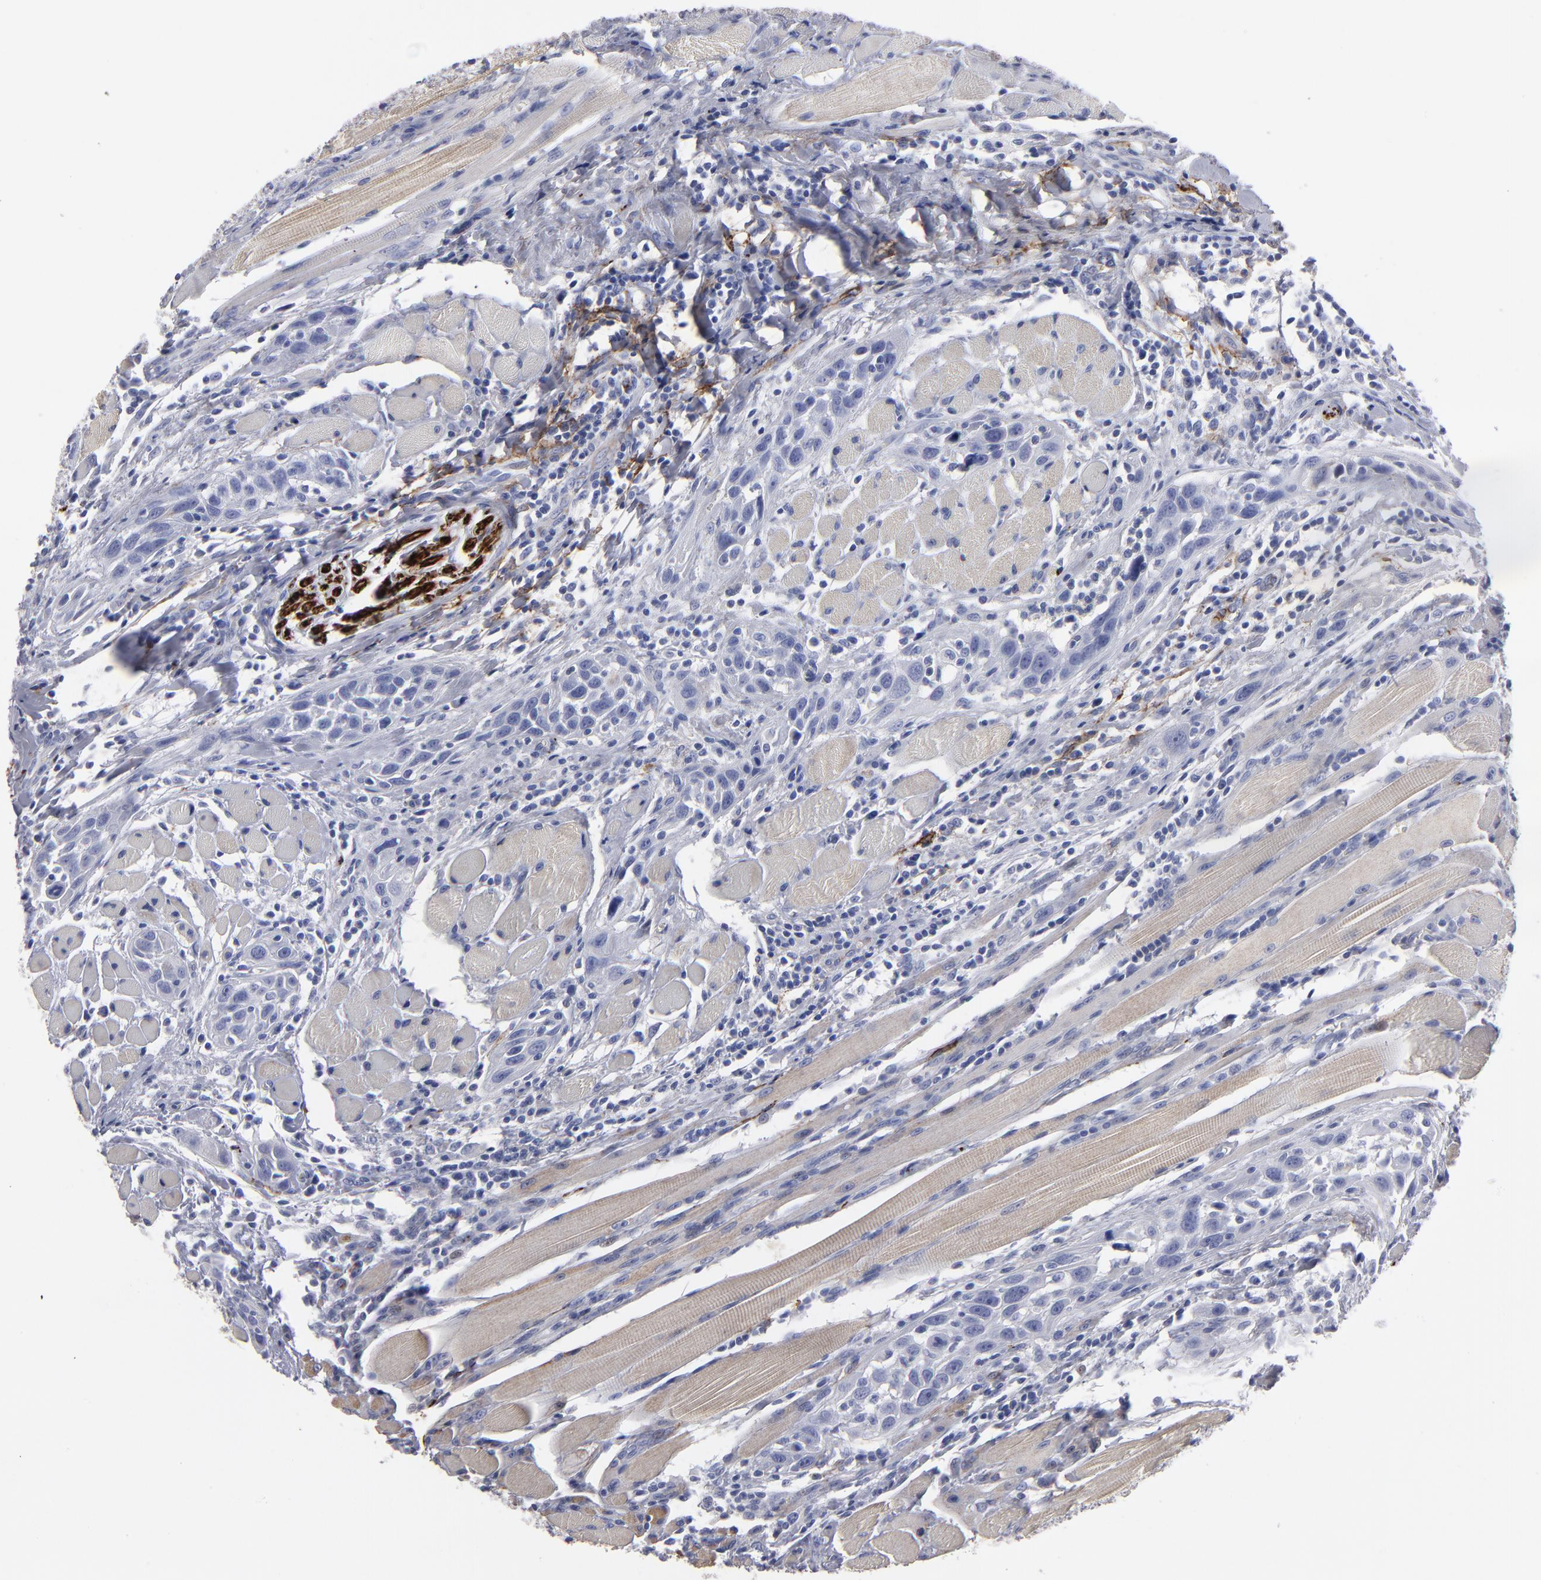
{"staining": {"intensity": "negative", "quantity": "none", "location": "none"}, "tissue": "head and neck cancer", "cell_type": "Tumor cells", "image_type": "cancer", "snomed": [{"axis": "morphology", "description": "Squamous cell carcinoma, NOS"}, {"axis": "topography", "description": "Oral tissue"}, {"axis": "topography", "description": "Head-Neck"}], "caption": "High power microscopy photomicrograph of an immunohistochemistry micrograph of head and neck squamous cell carcinoma, revealing no significant positivity in tumor cells.", "gene": "CADM3", "patient": {"sex": "female", "age": 50}}